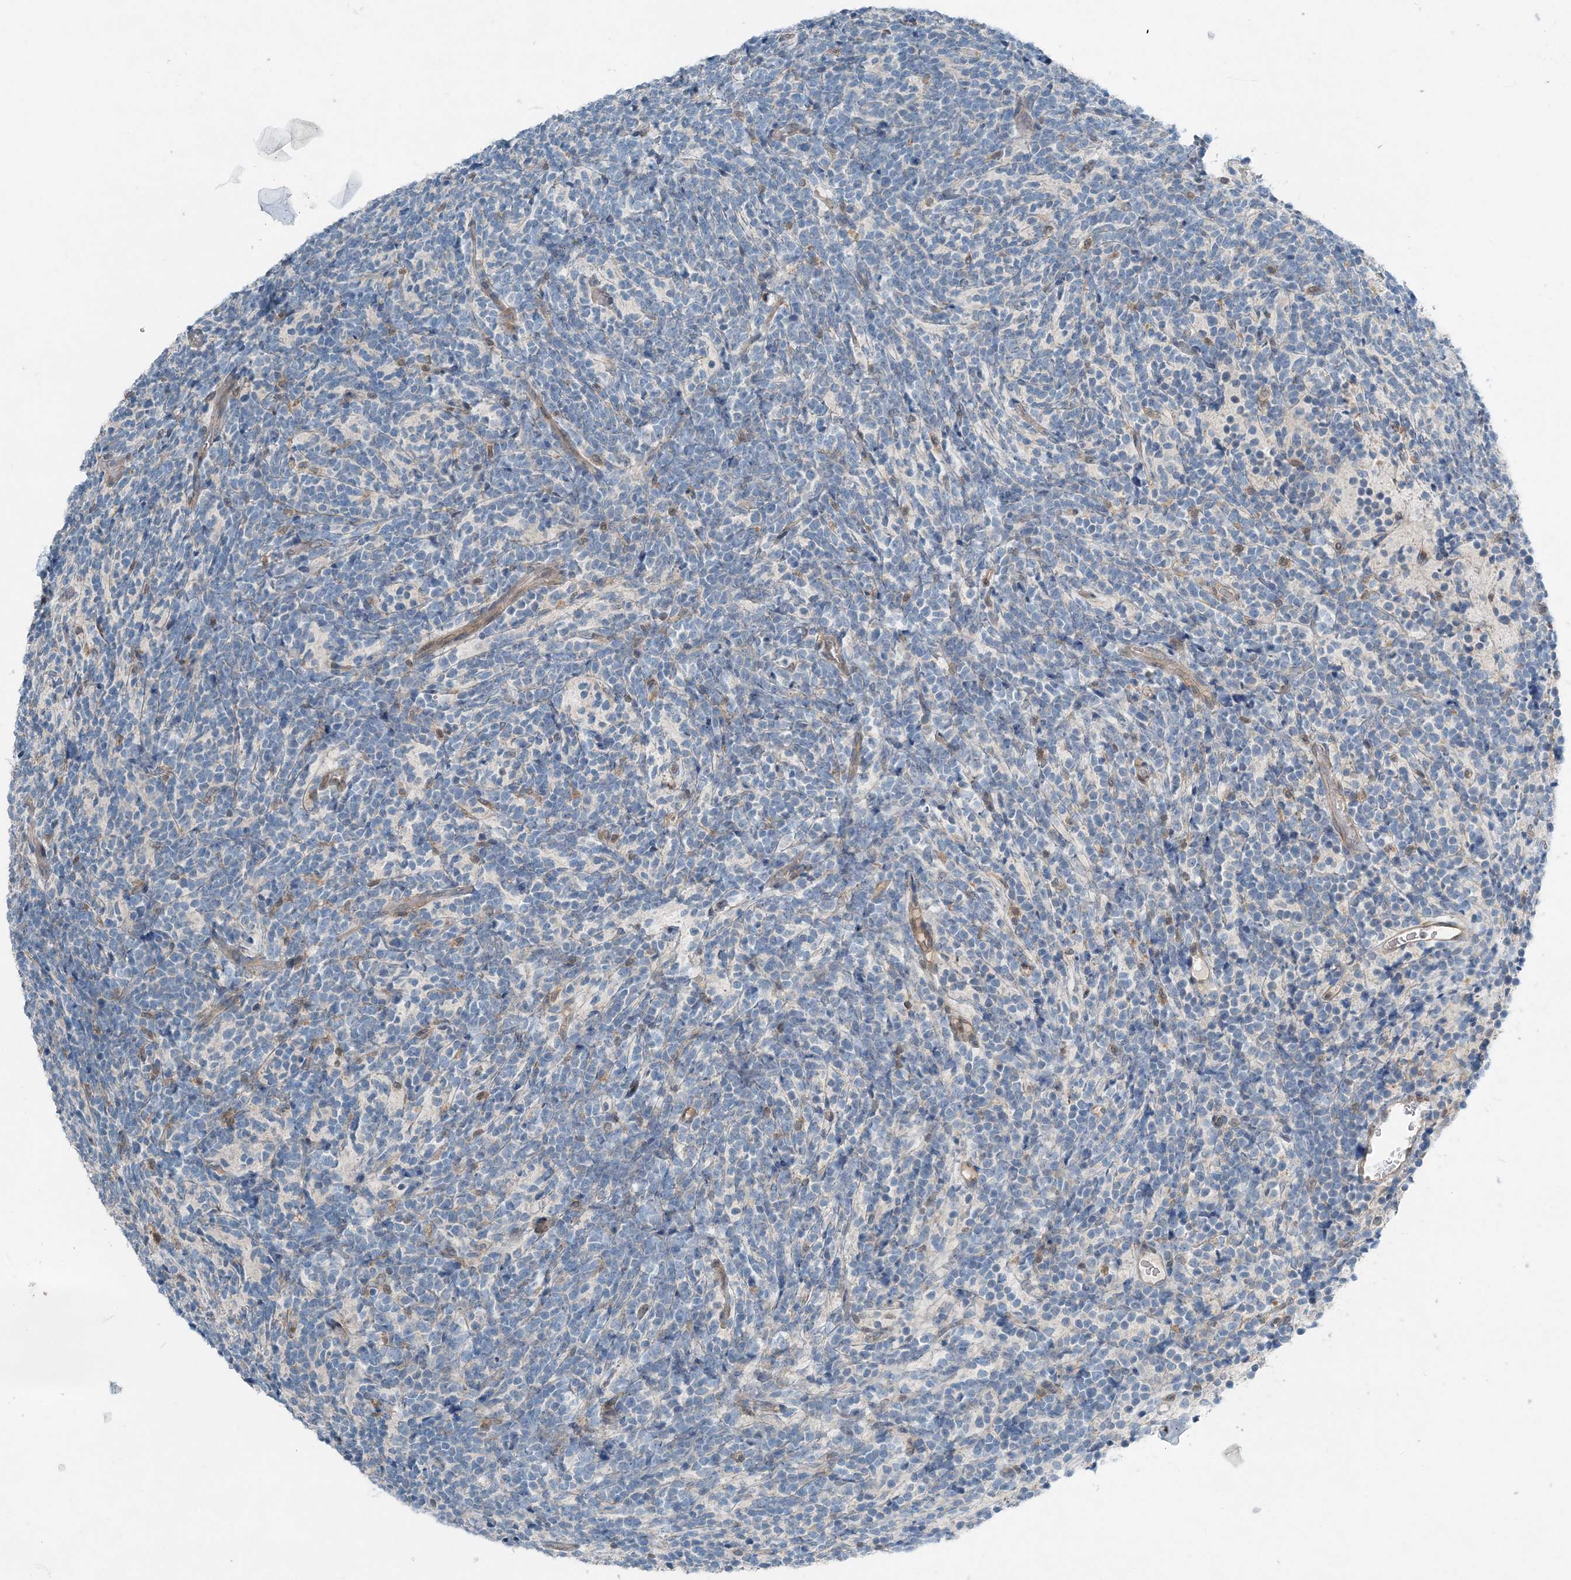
{"staining": {"intensity": "negative", "quantity": "none", "location": "none"}, "tissue": "glioma", "cell_type": "Tumor cells", "image_type": "cancer", "snomed": [{"axis": "morphology", "description": "Glioma, malignant, Low grade"}, {"axis": "topography", "description": "Brain"}], "caption": "A histopathology image of malignant glioma (low-grade) stained for a protein exhibits no brown staining in tumor cells.", "gene": "ARMH1", "patient": {"sex": "female", "age": 1}}